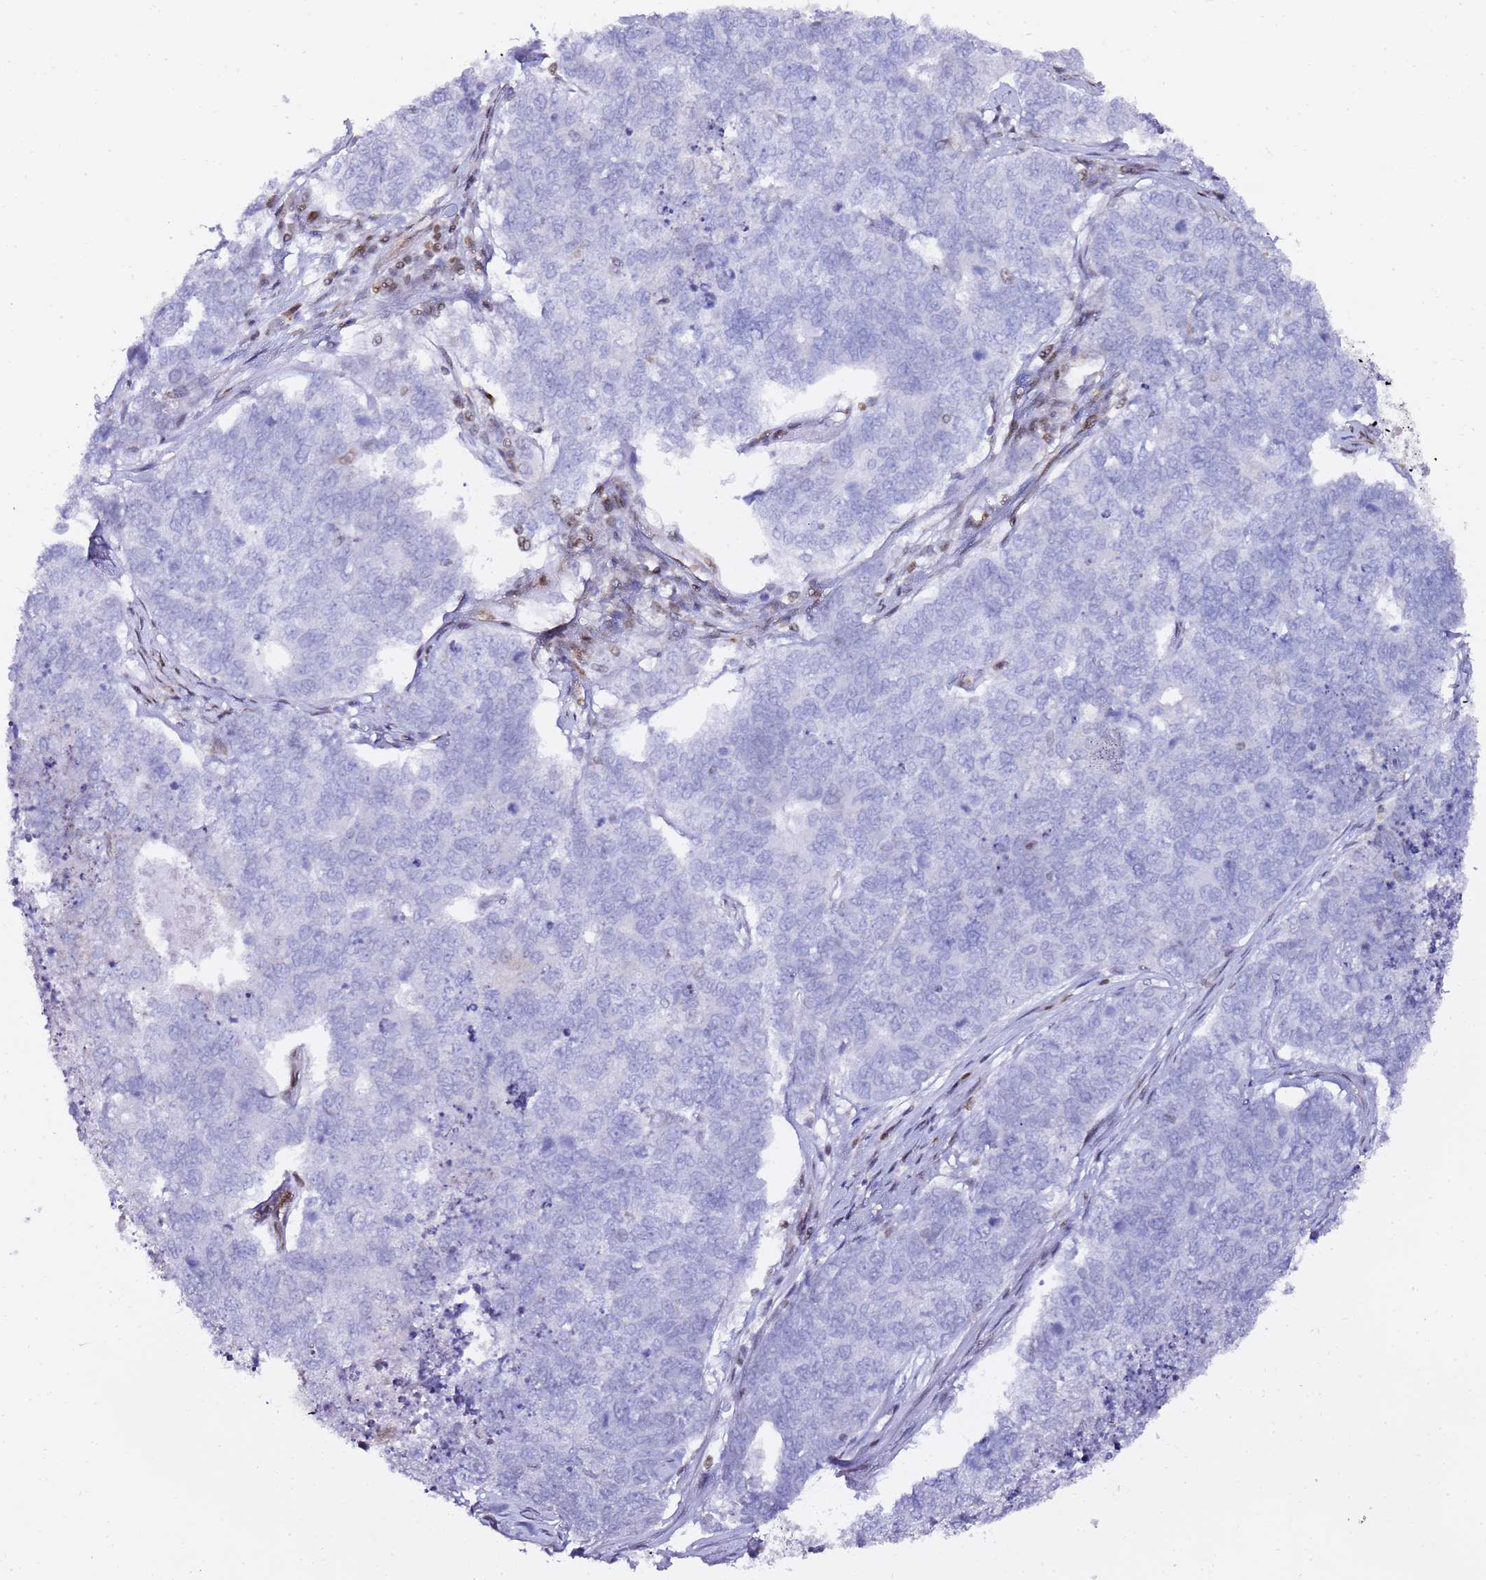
{"staining": {"intensity": "negative", "quantity": "none", "location": "none"}, "tissue": "cervical cancer", "cell_type": "Tumor cells", "image_type": "cancer", "snomed": [{"axis": "morphology", "description": "Squamous cell carcinoma, NOS"}, {"axis": "topography", "description": "Cervix"}], "caption": "Immunohistochemistry image of neoplastic tissue: human squamous cell carcinoma (cervical) stained with DAB (3,3'-diaminobenzidine) reveals no significant protein staining in tumor cells. The staining was performed using DAB to visualize the protein expression in brown, while the nuclei were stained in blue with hematoxylin (Magnification: 20x).", "gene": "GBP2", "patient": {"sex": "female", "age": 63}}